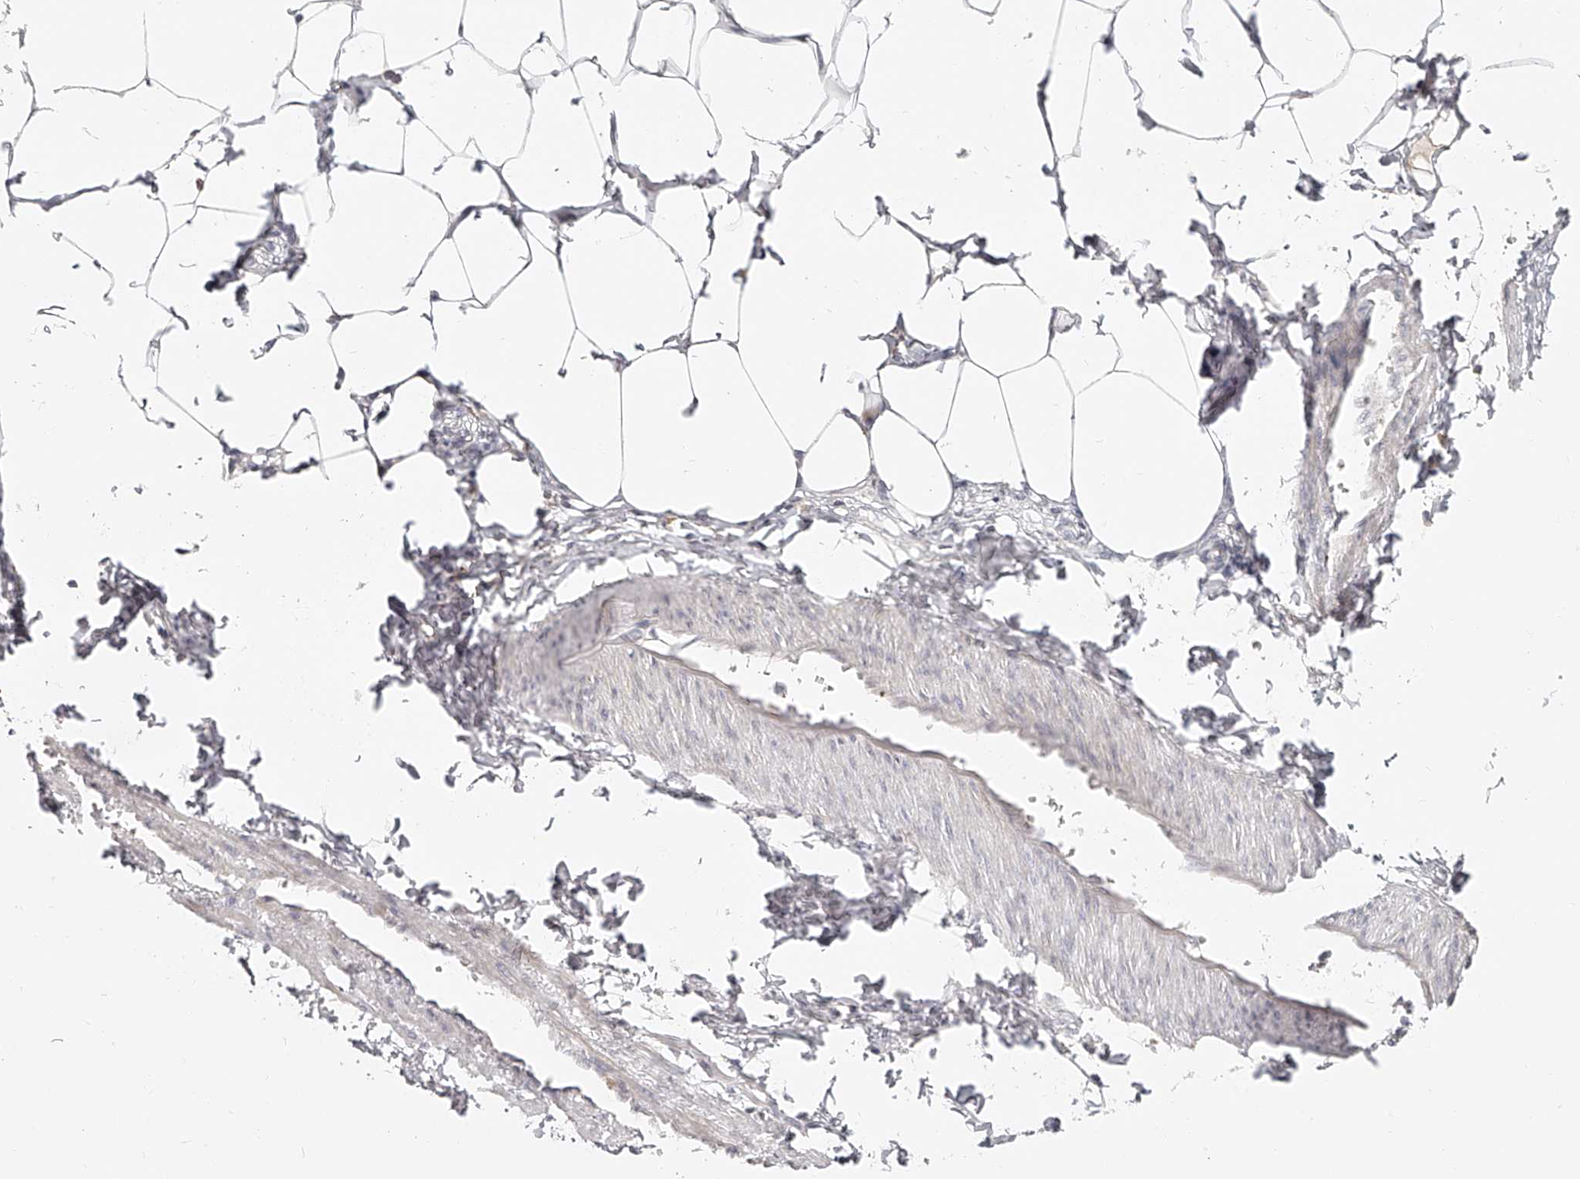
{"staining": {"intensity": "negative", "quantity": "none", "location": "none"}, "tissue": "smooth muscle", "cell_type": "Smooth muscle cells", "image_type": "normal", "snomed": [{"axis": "morphology", "description": "Normal tissue, NOS"}, {"axis": "morphology", "description": "Adenocarcinoma, NOS"}, {"axis": "topography", "description": "Smooth muscle"}, {"axis": "topography", "description": "Colon"}], "caption": "Immunohistochemistry (IHC) micrograph of benign smooth muscle stained for a protein (brown), which reveals no staining in smooth muscle cells. The staining is performed using DAB (3,3'-diaminobenzidine) brown chromogen with nuclei counter-stained in using hematoxylin.", "gene": "ITGB3", "patient": {"sex": "male", "age": 14}}